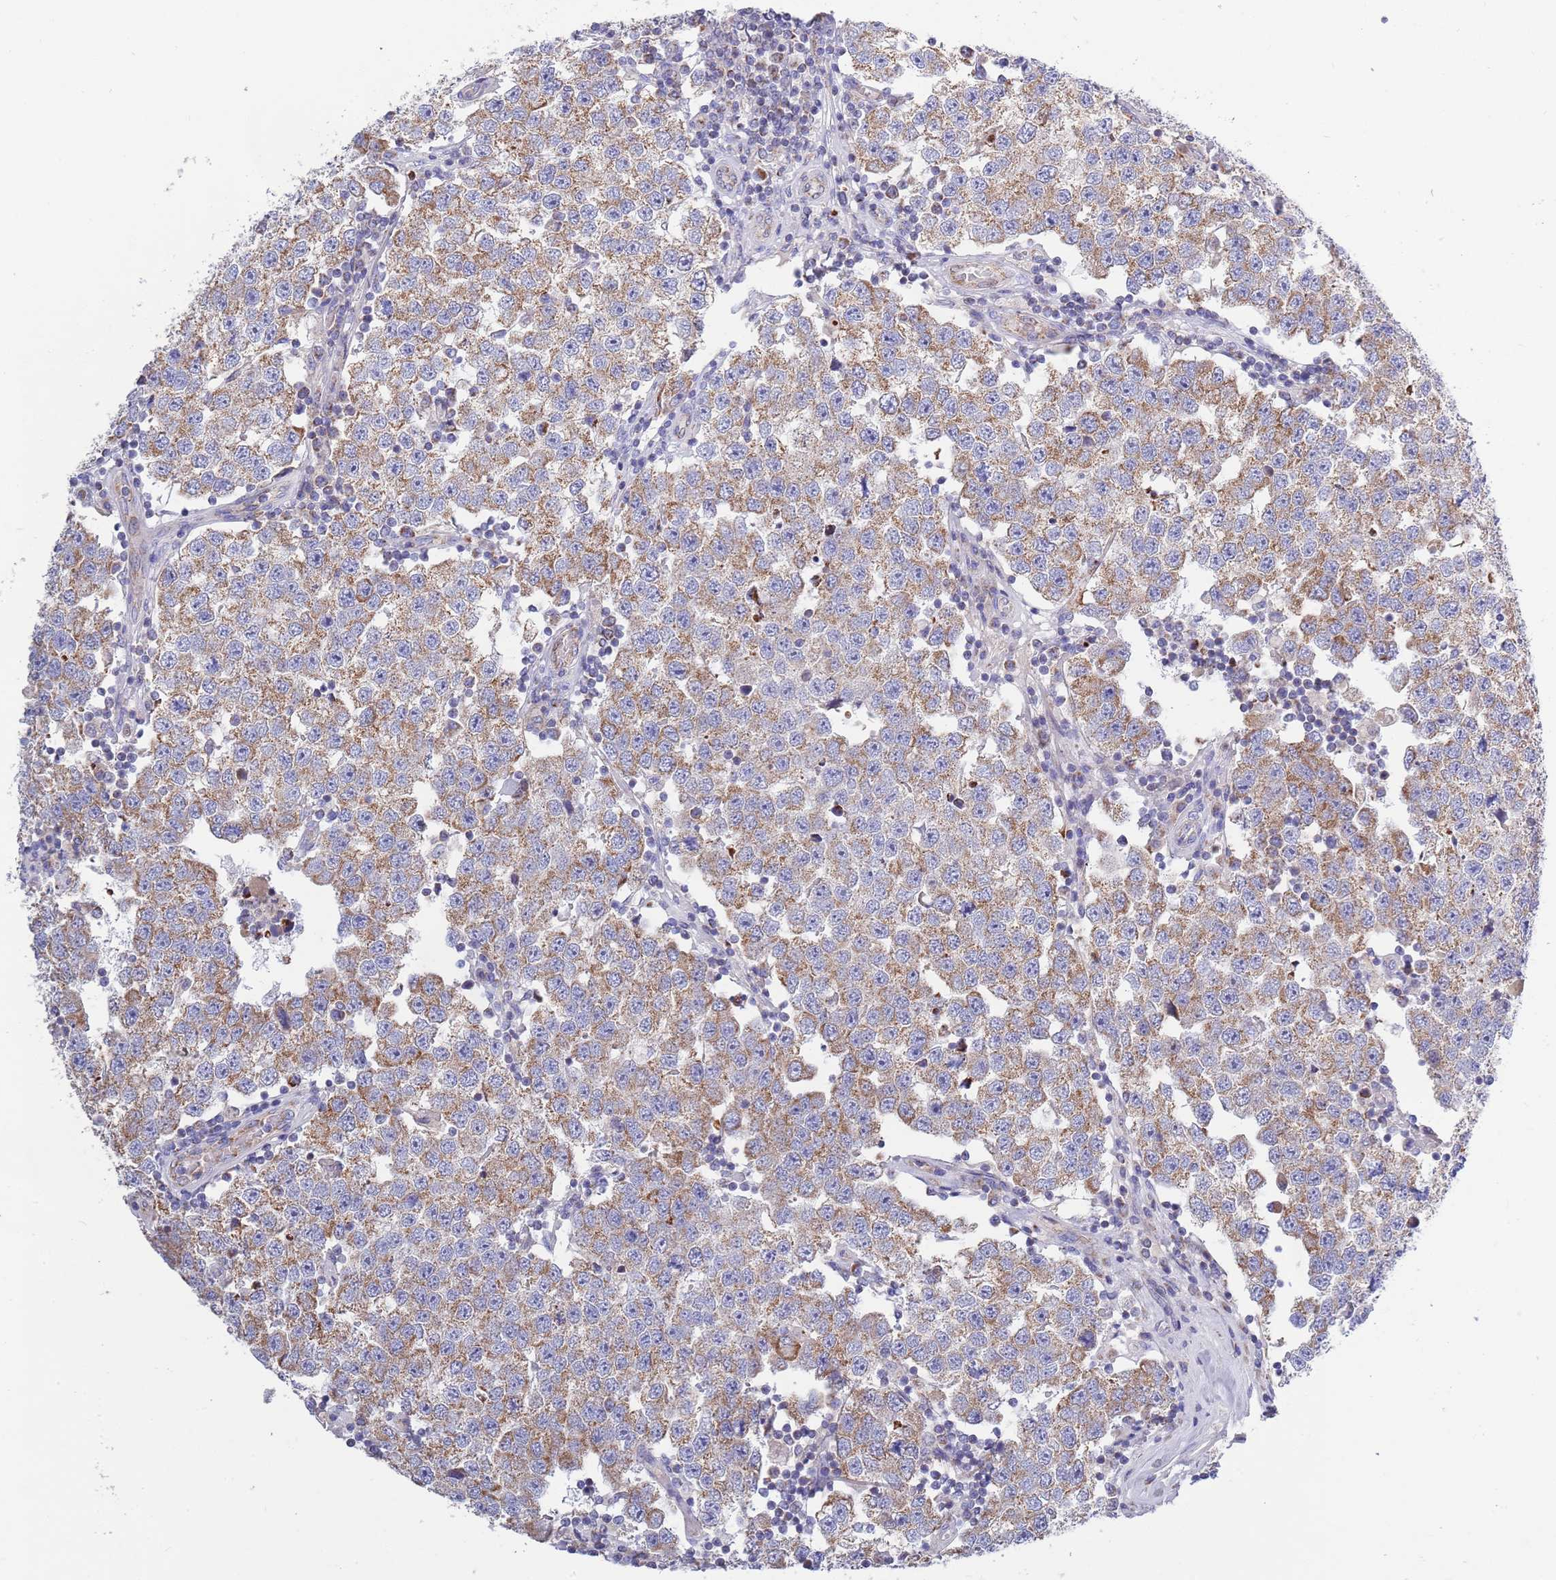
{"staining": {"intensity": "moderate", "quantity": ">75%", "location": "cytoplasmic/membranous"}, "tissue": "testis cancer", "cell_type": "Tumor cells", "image_type": "cancer", "snomed": [{"axis": "morphology", "description": "Seminoma, NOS"}, {"axis": "topography", "description": "Testis"}], "caption": "Immunohistochemistry (IHC) histopathology image of neoplastic tissue: seminoma (testis) stained using IHC exhibits medium levels of moderate protein expression localized specifically in the cytoplasmic/membranous of tumor cells, appearing as a cytoplasmic/membranous brown color.", "gene": "EMC8", "patient": {"sex": "male", "age": 34}}